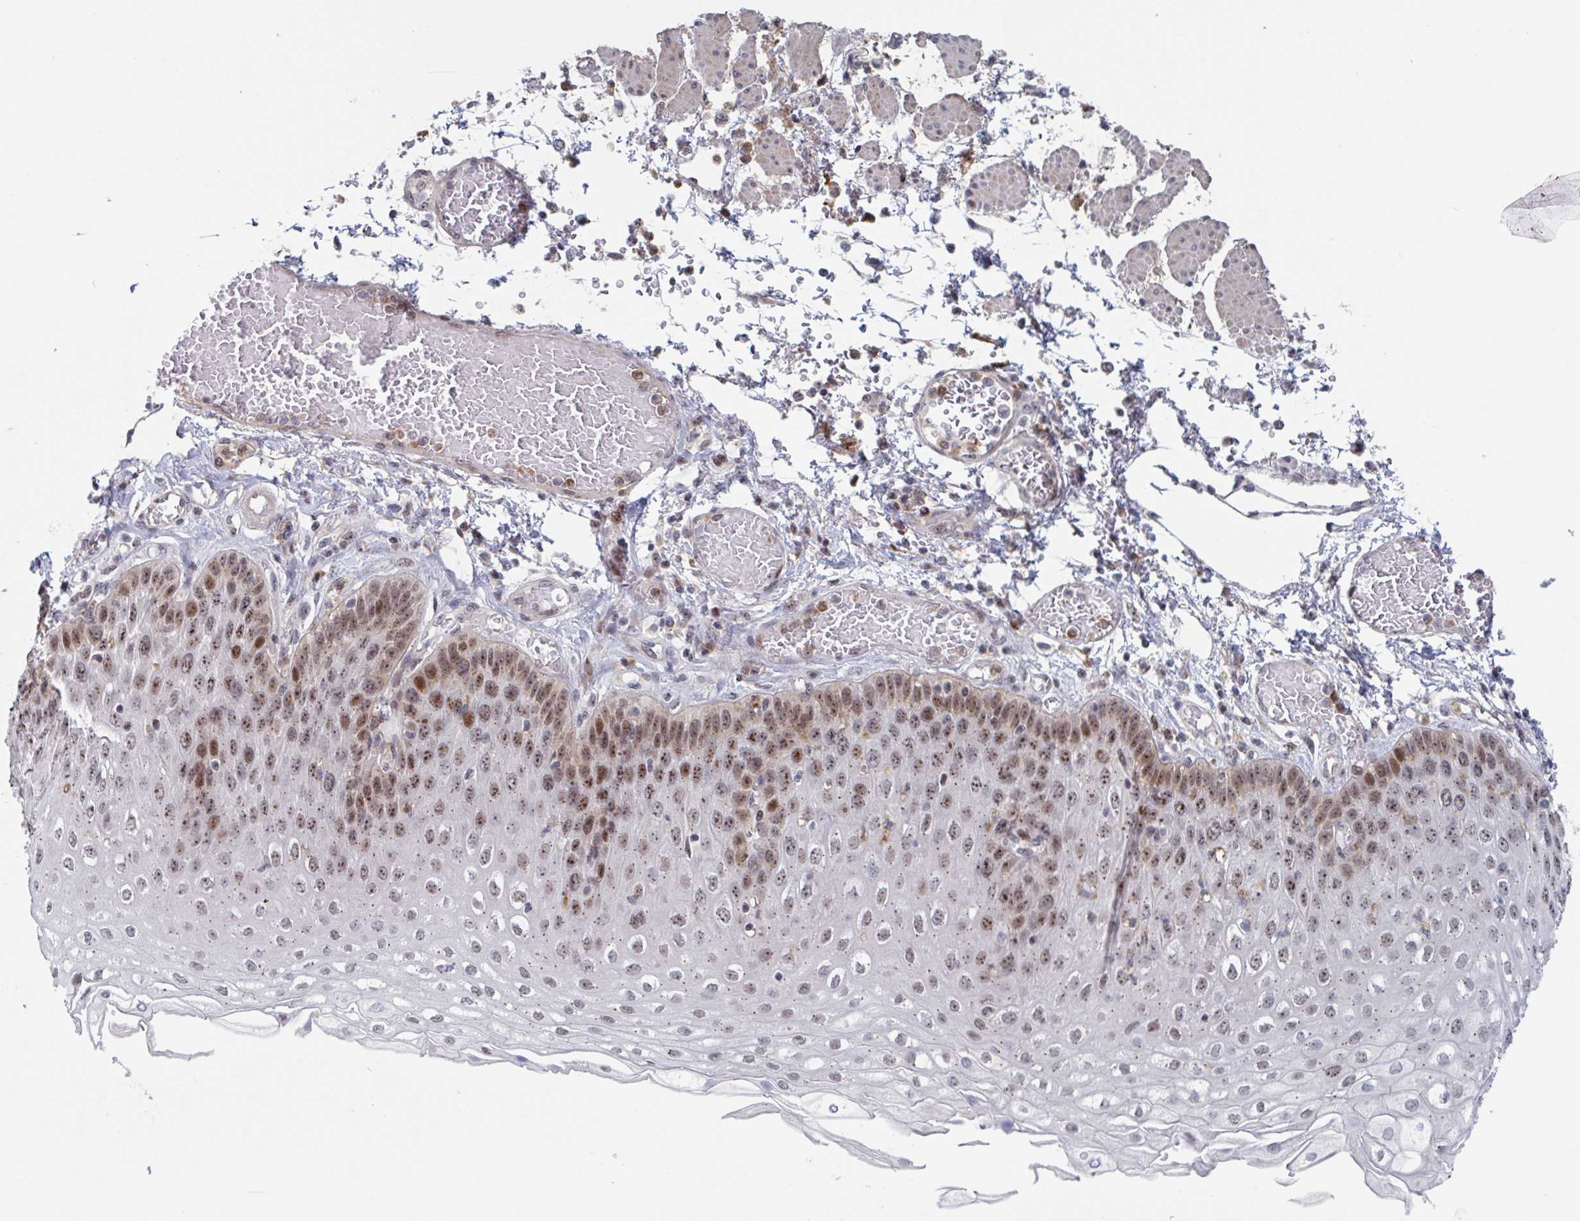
{"staining": {"intensity": "moderate", "quantity": "25%-75%", "location": "nuclear"}, "tissue": "esophagus", "cell_type": "Squamous epithelial cells", "image_type": "normal", "snomed": [{"axis": "morphology", "description": "Normal tissue, NOS"}, {"axis": "morphology", "description": "Adenocarcinoma, NOS"}, {"axis": "topography", "description": "Esophagus"}], "caption": "Protein staining of benign esophagus exhibits moderate nuclear expression in about 25%-75% of squamous epithelial cells. (IHC, brightfield microscopy, high magnification).", "gene": "RNF212", "patient": {"sex": "male", "age": 81}}